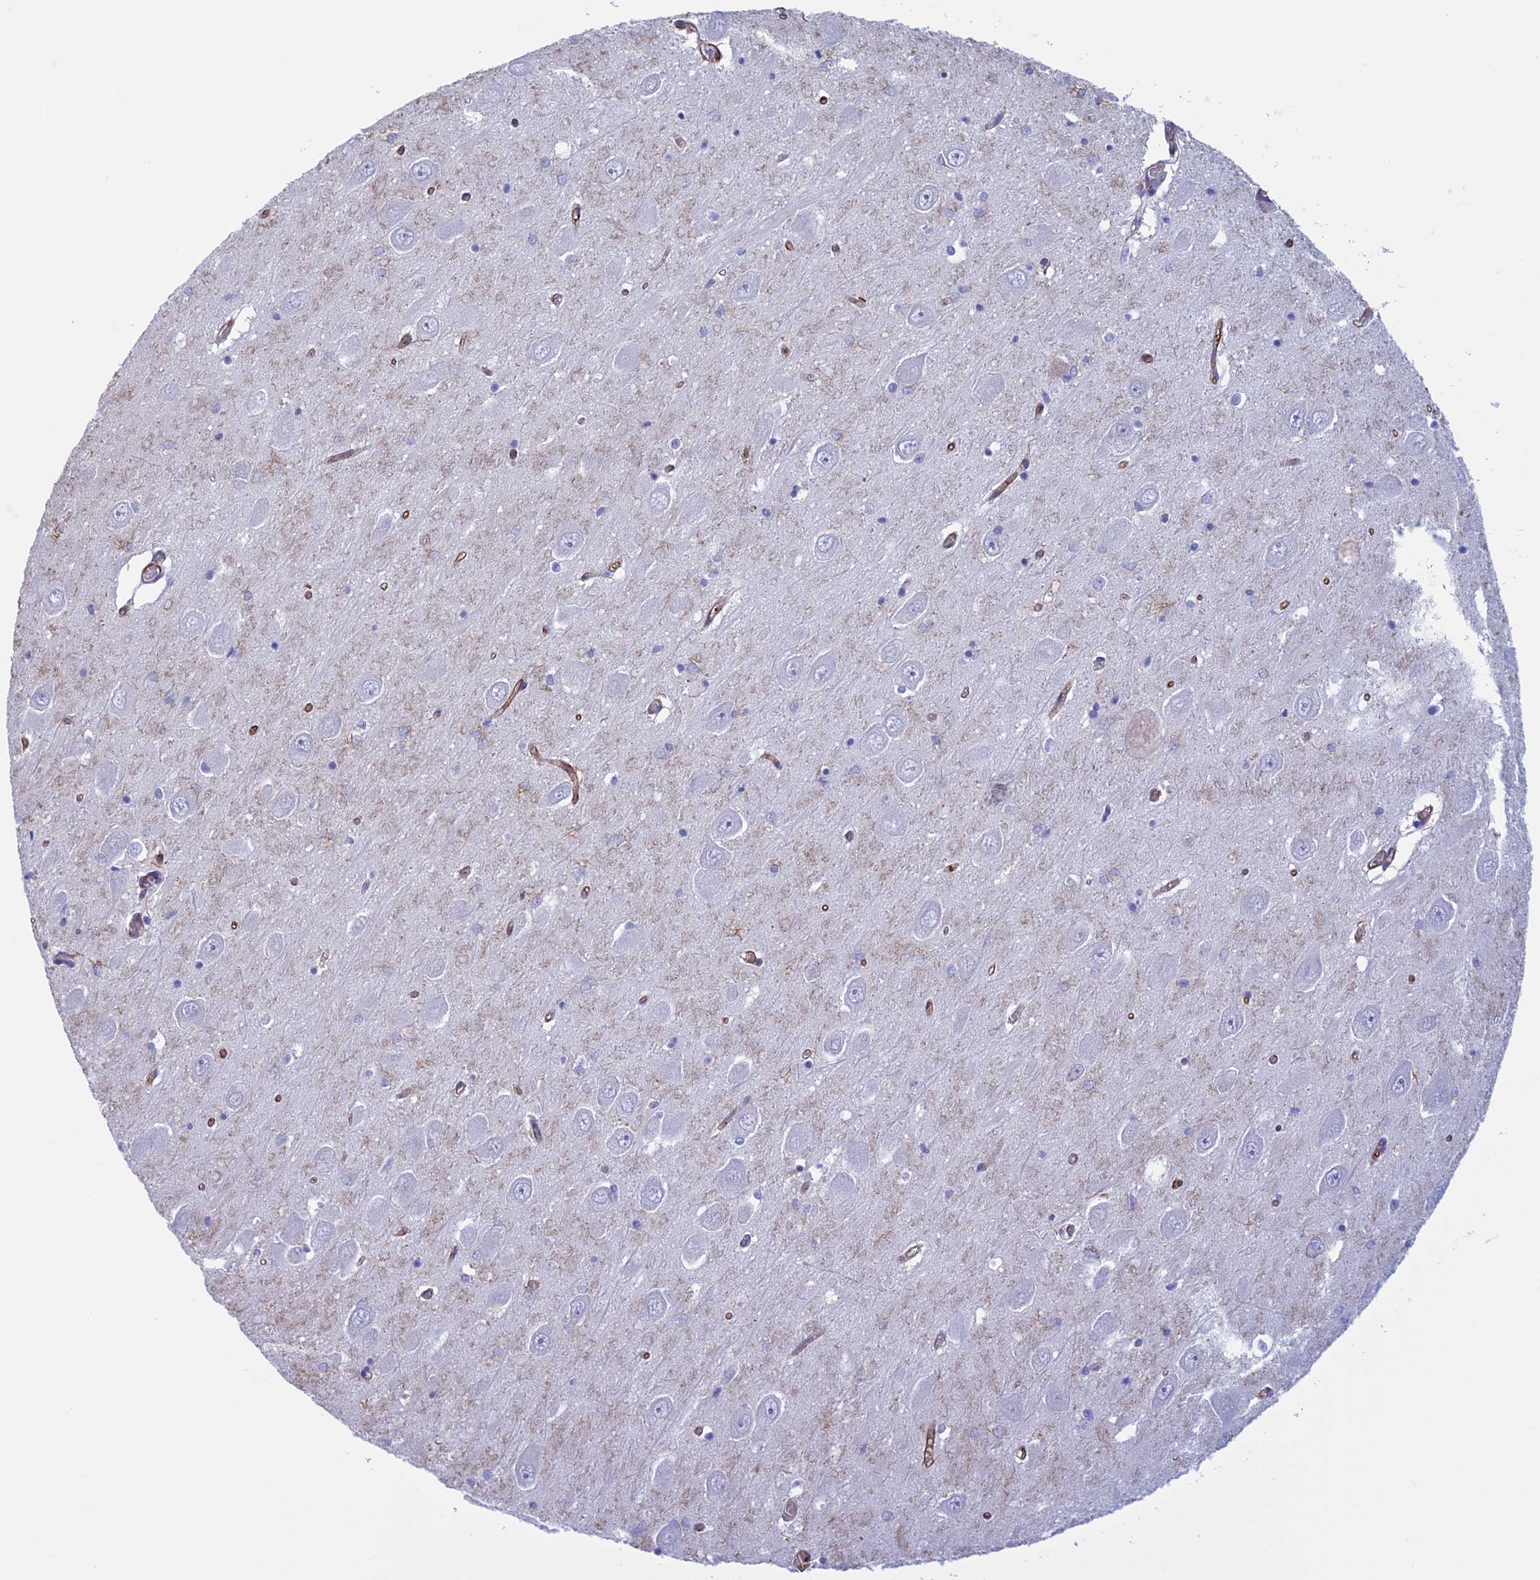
{"staining": {"intensity": "negative", "quantity": "none", "location": "none"}, "tissue": "hippocampus", "cell_type": "Glial cells", "image_type": "normal", "snomed": [{"axis": "morphology", "description": "Normal tissue, NOS"}, {"axis": "topography", "description": "Hippocampus"}], "caption": "Unremarkable hippocampus was stained to show a protein in brown. There is no significant positivity in glial cells. Nuclei are stained in blue.", "gene": "ANGPTL2", "patient": {"sex": "male", "age": 70}}